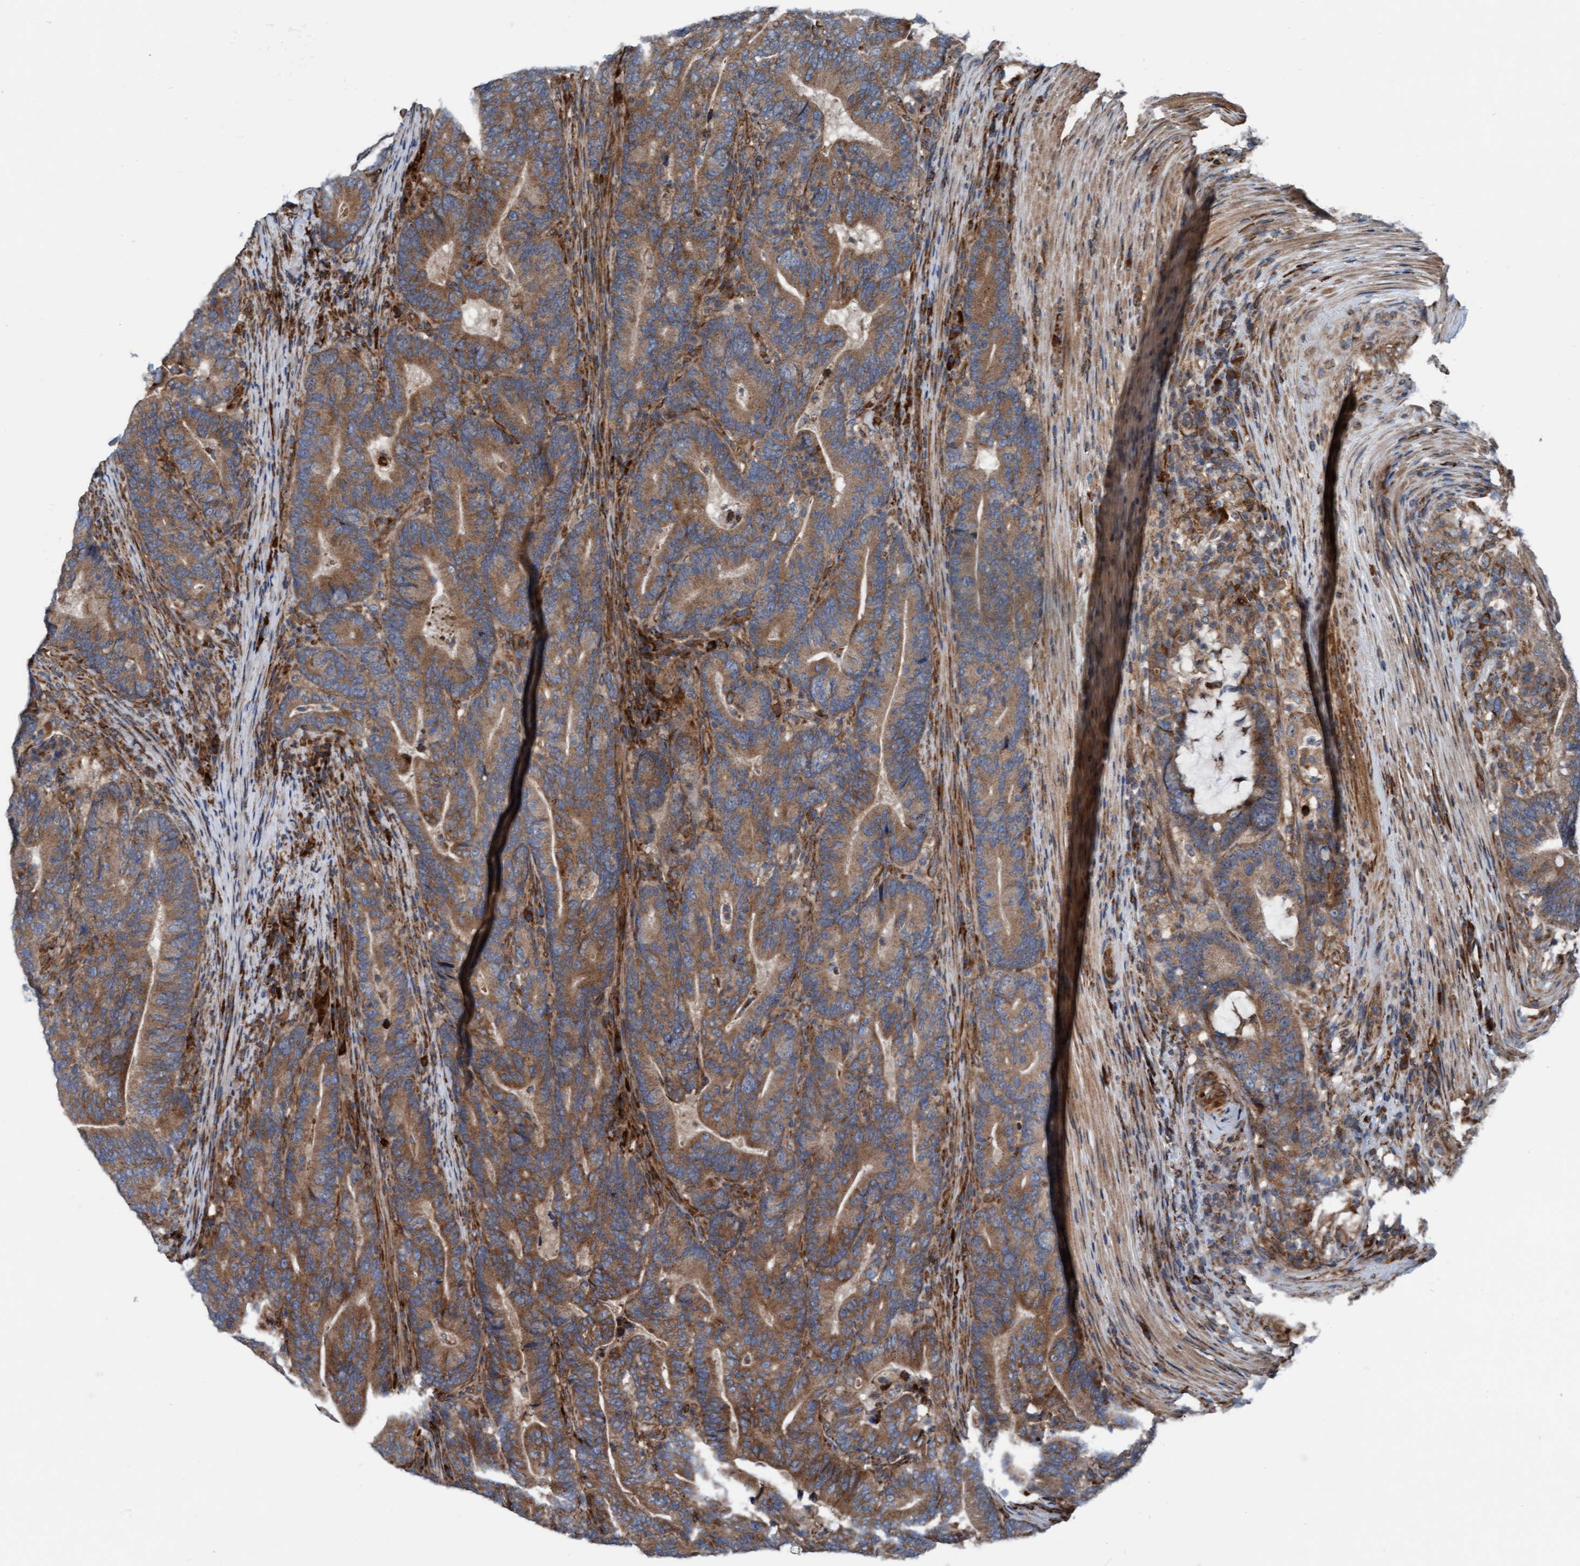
{"staining": {"intensity": "moderate", "quantity": ">75%", "location": "cytoplasmic/membranous"}, "tissue": "colorectal cancer", "cell_type": "Tumor cells", "image_type": "cancer", "snomed": [{"axis": "morphology", "description": "Adenocarcinoma, NOS"}, {"axis": "topography", "description": "Colon"}], "caption": "About >75% of tumor cells in colorectal adenocarcinoma reveal moderate cytoplasmic/membranous protein positivity as visualized by brown immunohistochemical staining.", "gene": "RAP1GAP2", "patient": {"sex": "female", "age": 66}}